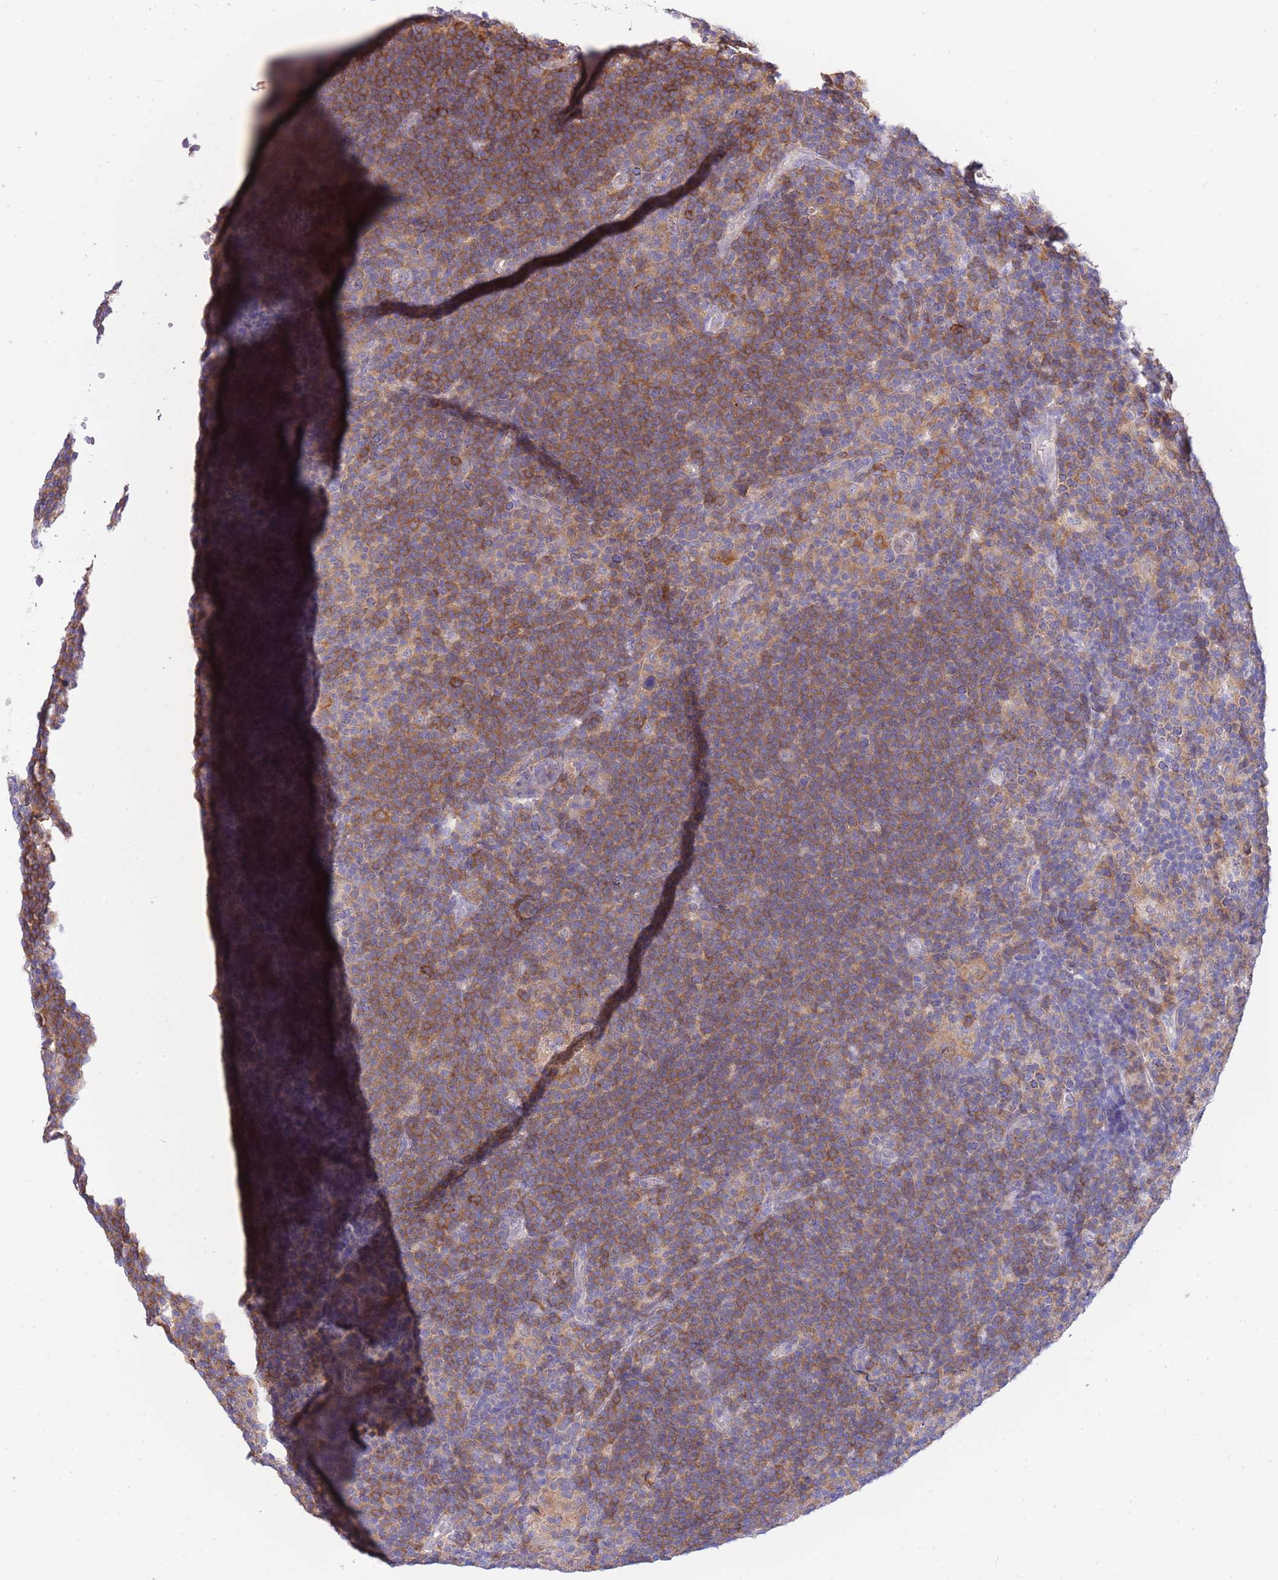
{"staining": {"intensity": "negative", "quantity": "none", "location": "none"}, "tissue": "lymphoma", "cell_type": "Tumor cells", "image_type": "cancer", "snomed": [{"axis": "morphology", "description": "Hodgkin's disease, NOS"}, {"axis": "topography", "description": "Lymph node"}], "caption": "Human lymphoma stained for a protein using immunohistochemistry (IHC) reveals no expression in tumor cells.", "gene": "NAMPT", "patient": {"sex": "female", "age": 57}}